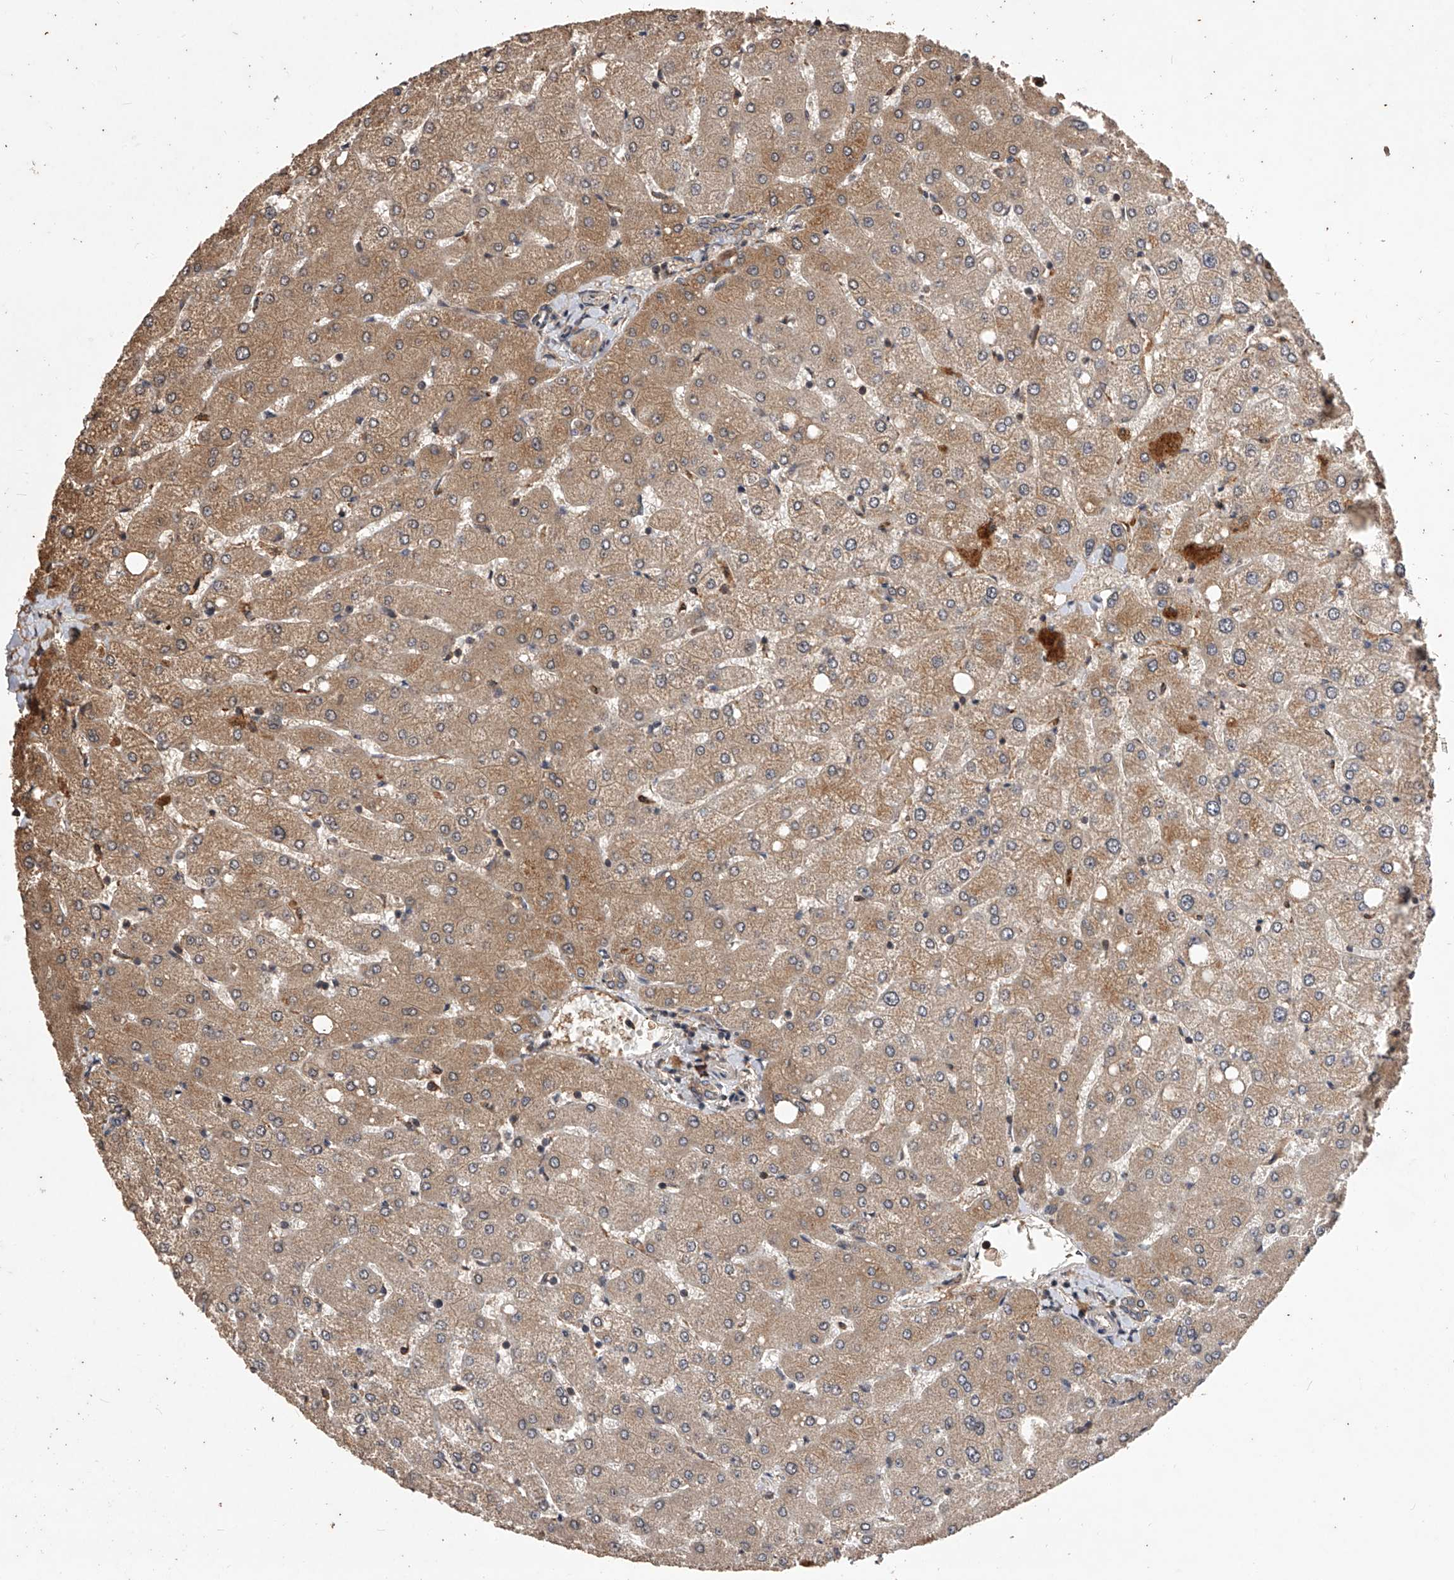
{"staining": {"intensity": "weak", "quantity": "25%-75%", "location": "cytoplasmic/membranous"}, "tissue": "liver", "cell_type": "Cholangiocytes", "image_type": "normal", "snomed": [{"axis": "morphology", "description": "Normal tissue, NOS"}, {"axis": "topography", "description": "Liver"}], "caption": "Liver stained with DAB (3,3'-diaminobenzidine) immunohistochemistry displays low levels of weak cytoplasmic/membranous positivity in approximately 25%-75% of cholangiocytes.", "gene": "CFAP410", "patient": {"sex": "female", "age": 54}}